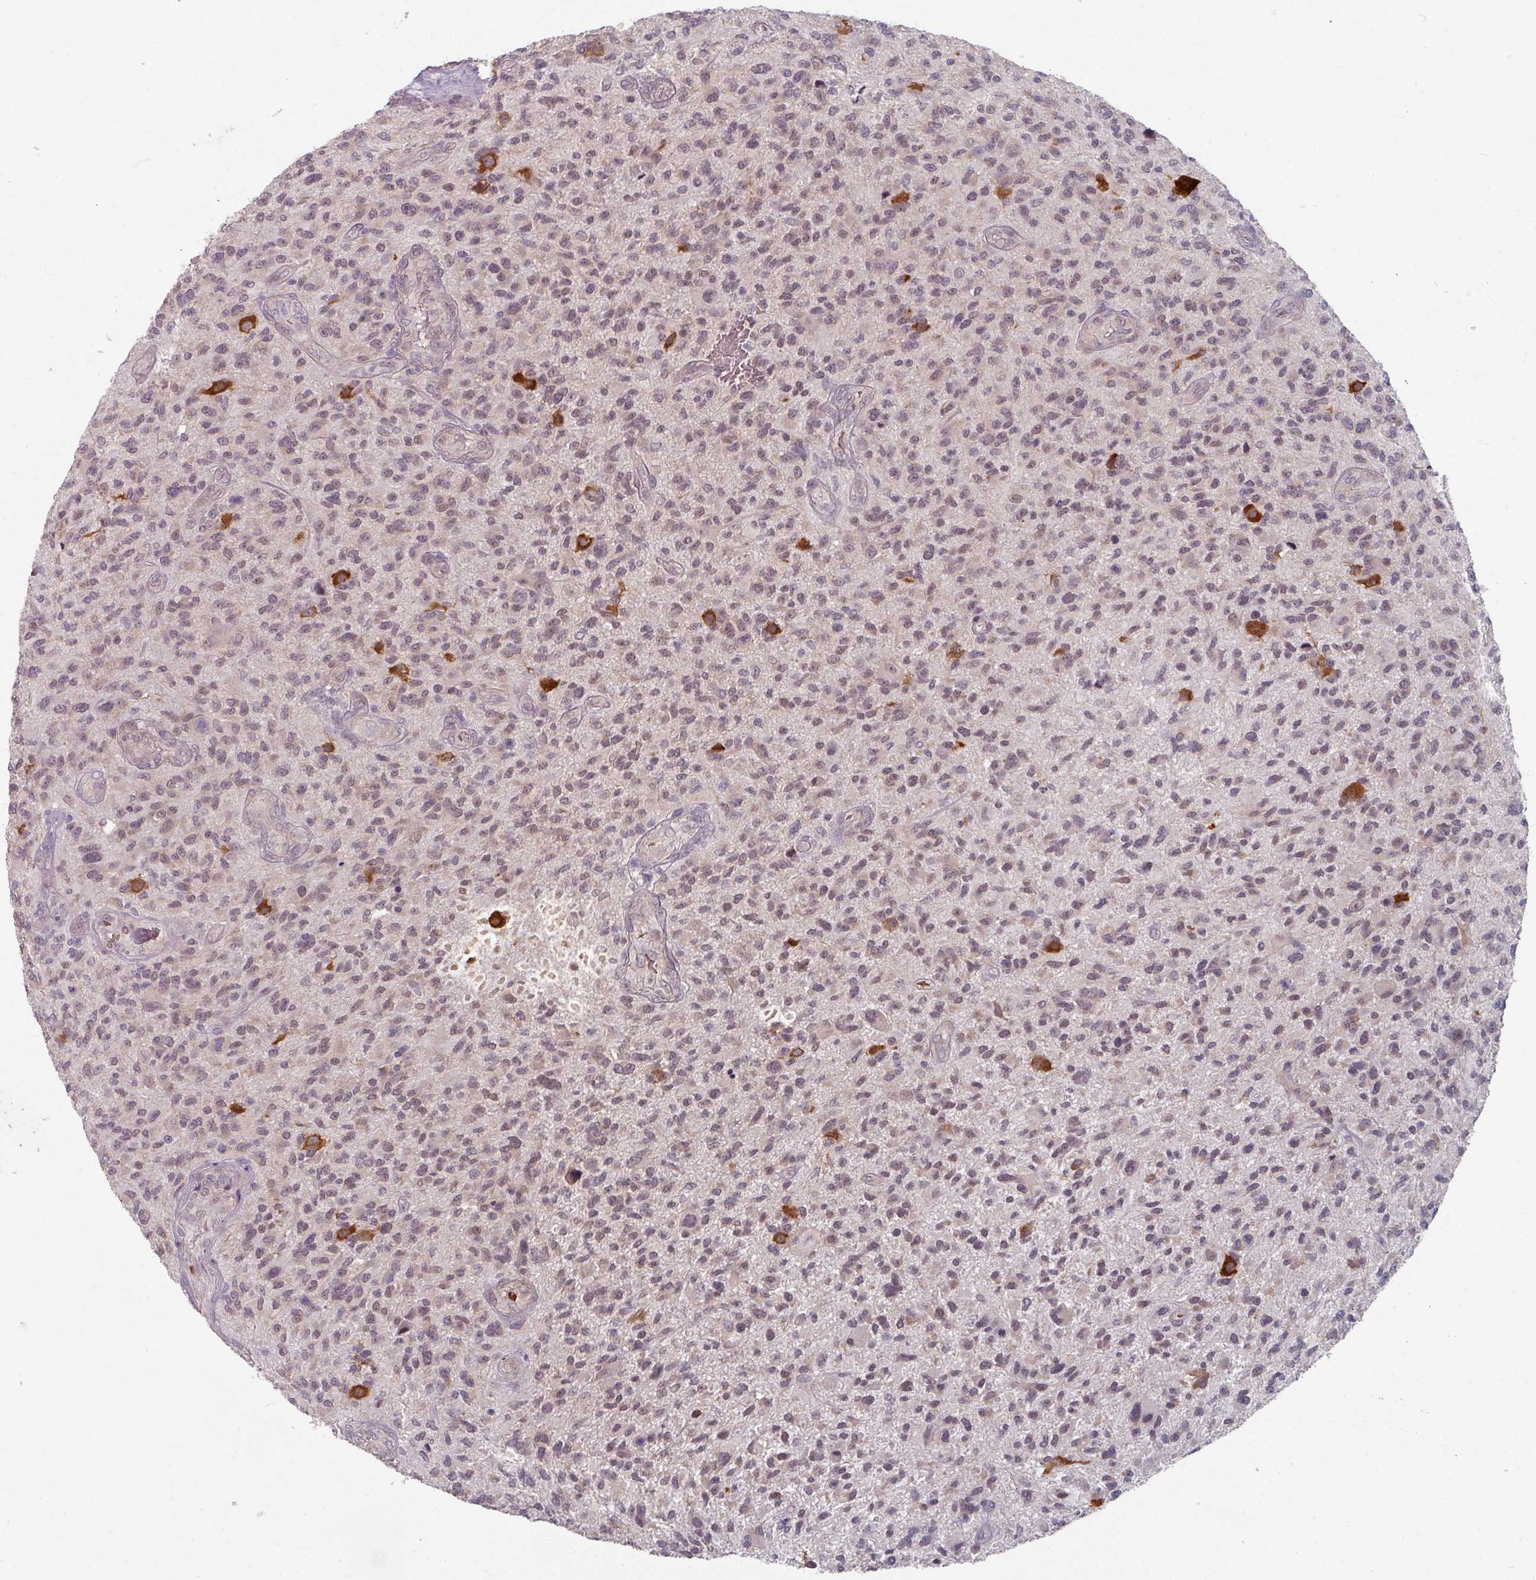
{"staining": {"intensity": "moderate", "quantity": "25%-75%", "location": "nuclear"}, "tissue": "glioma", "cell_type": "Tumor cells", "image_type": "cancer", "snomed": [{"axis": "morphology", "description": "Glioma, malignant, High grade"}, {"axis": "topography", "description": "Brain"}], "caption": "This photomicrograph exhibits glioma stained with immunohistochemistry to label a protein in brown. The nuclear of tumor cells show moderate positivity for the protein. Nuclei are counter-stained blue.", "gene": "KMT5C", "patient": {"sex": "male", "age": 47}}